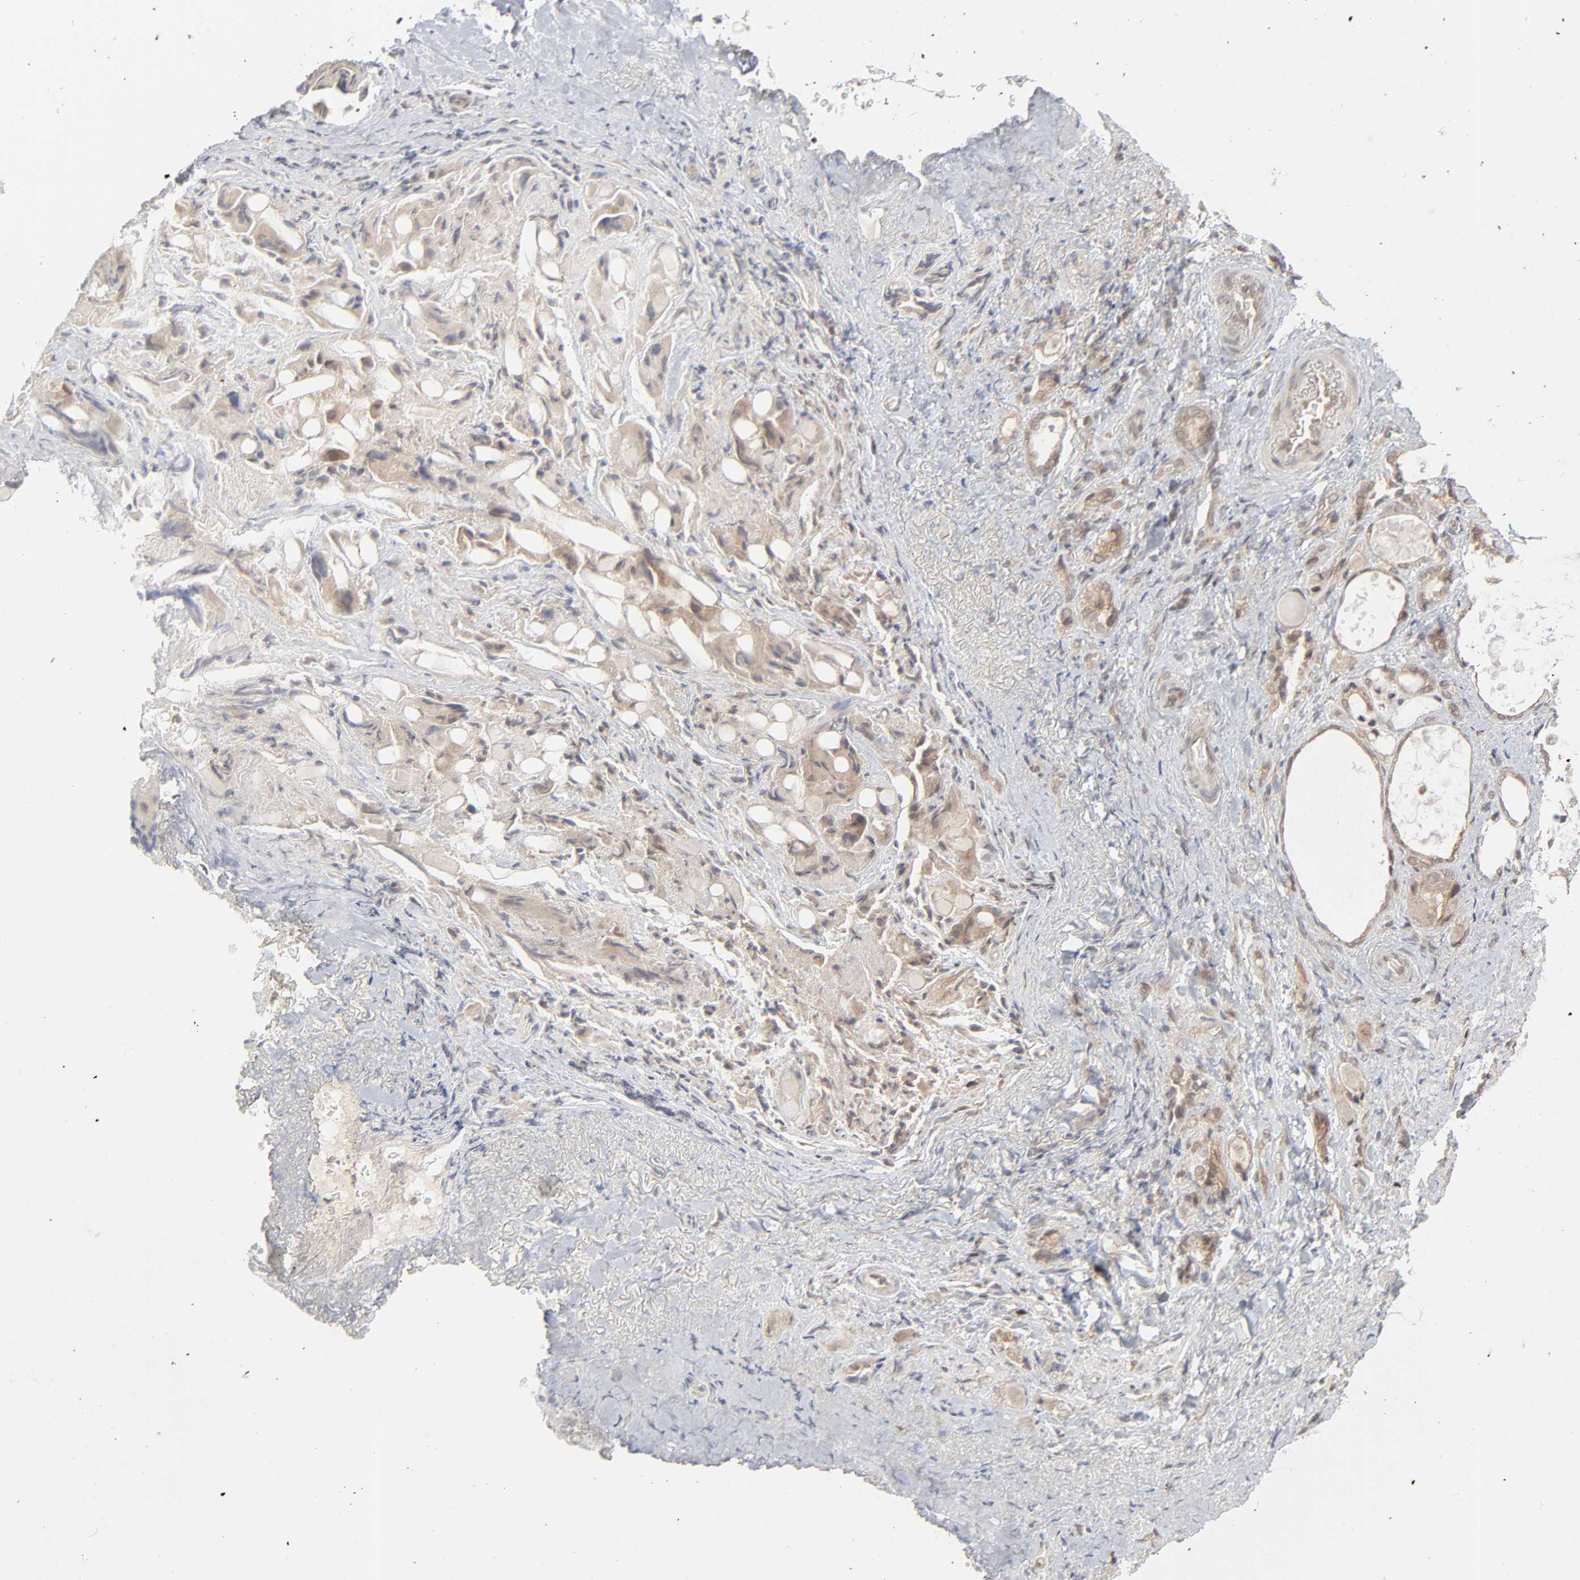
{"staining": {"intensity": "moderate", "quantity": ">75%", "location": "cytoplasmic/membranous"}, "tissue": "thyroid gland", "cell_type": "Glandular cells", "image_type": "normal", "snomed": [{"axis": "morphology", "description": "Normal tissue, NOS"}, {"axis": "topography", "description": "Thyroid gland"}], "caption": "The micrograph shows immunohistochemical staining of unremarkable thyroid gland. There is moderate cytoplasmic/membranous staining is identified in approximately >75% of glandular cells. Using DAB (3,3'-diaminobenzidine) (brown) and hematoxylin (blue) stains, captured at high magnification using brightfield microscopy.", "gene": "SCFD1", "patient": {"sex": "female", "age": 75}}